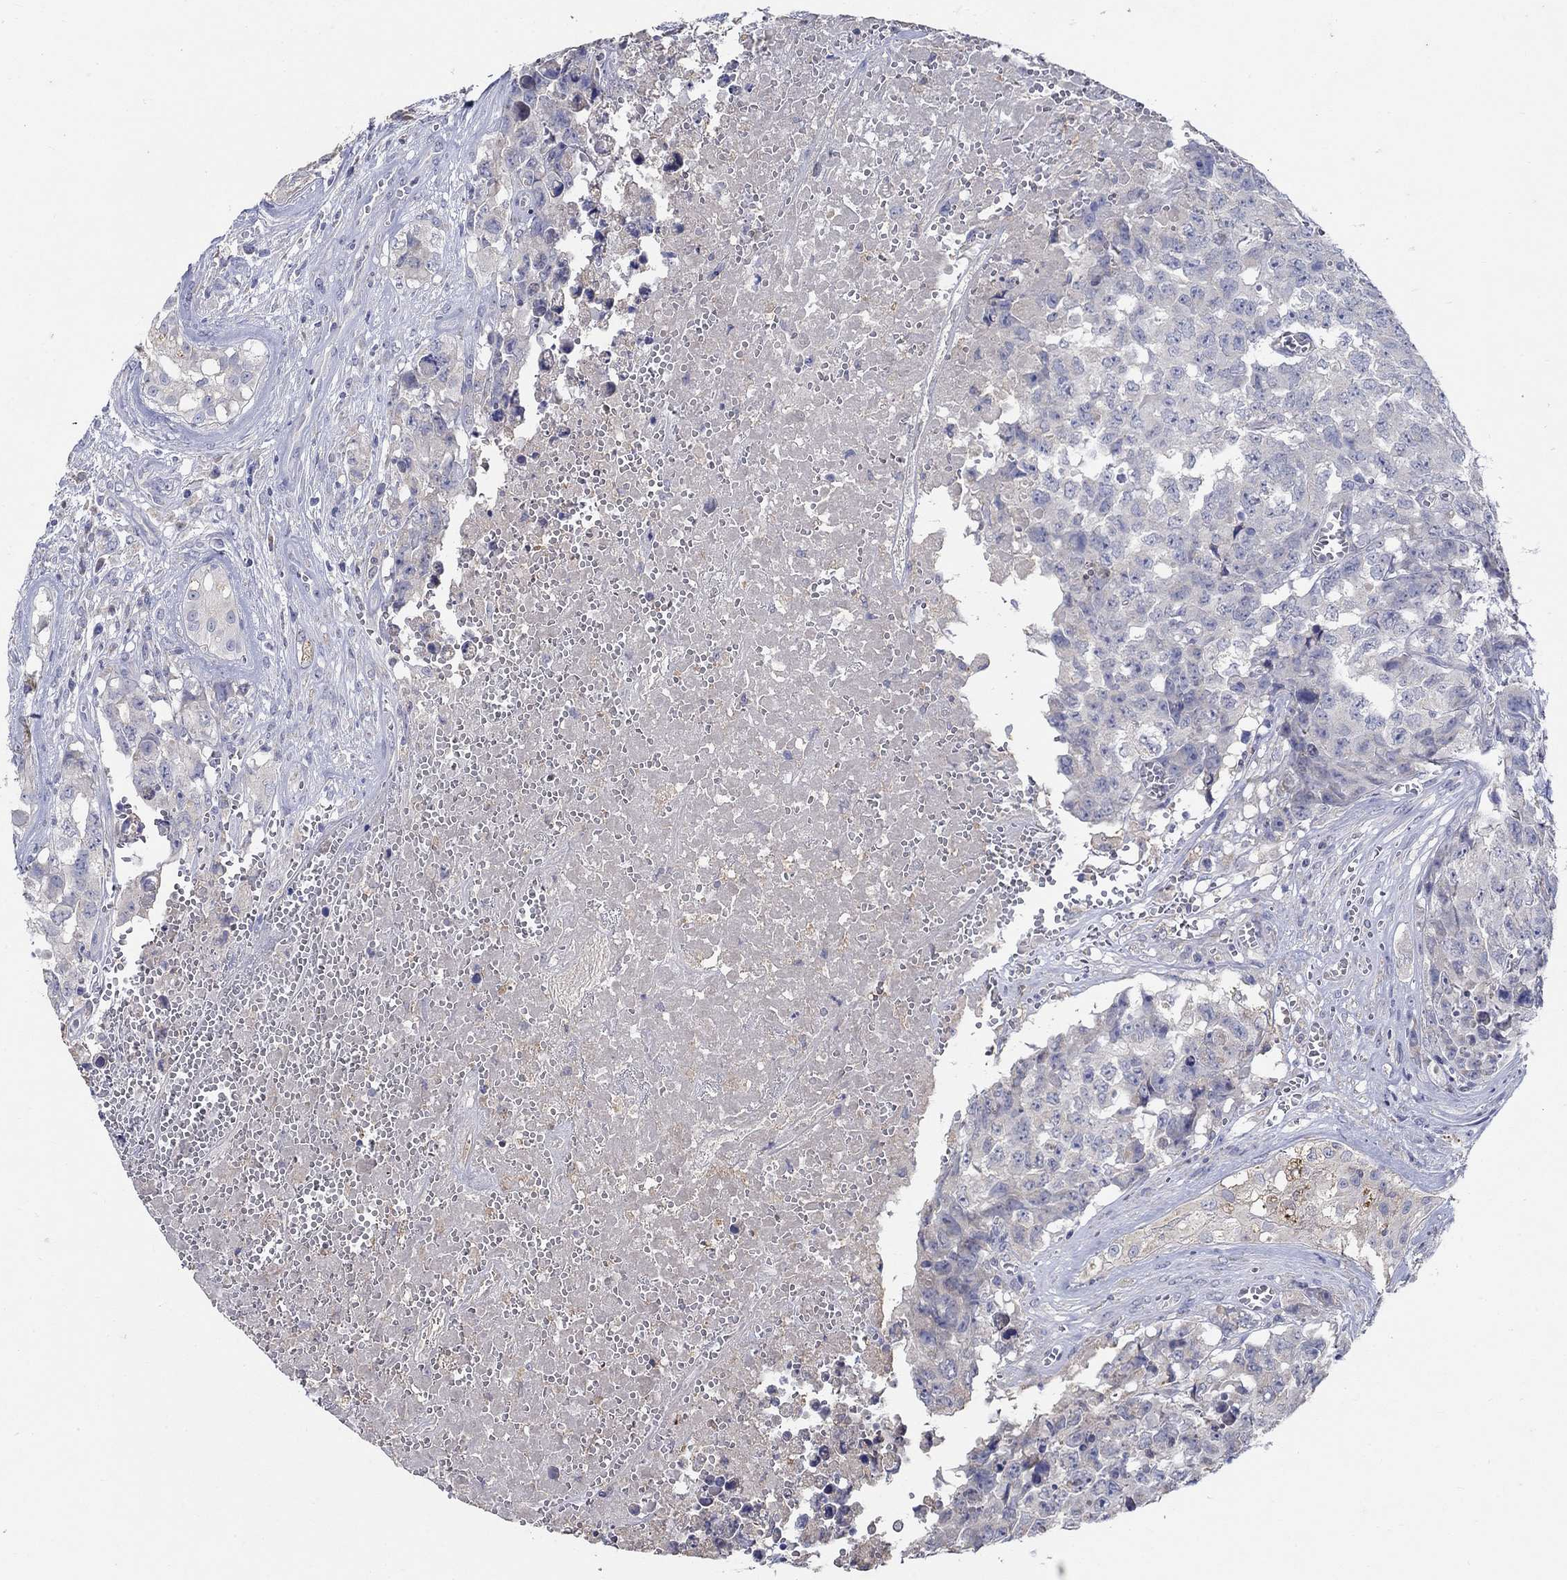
{"staining": {"intensity": "negative", "quantity": "none", "location": "none"}, "tissue": "testis cancer", "cell_type": "Tumor cells", "image_type": "cancer", "snomed": [{"axis": "morphology", "description": "Carcinoma, Embryonal, NOS"}, {"axis": "topography", "description": "Testis"}], "caption": "The image shows no significant expression in tumor cells of testis cancer. (DAB (3,3'-diaminobenzidine) immunohistochemistry (IHC) with hematoxylin counter stain).", "gene": "PROZ", "patient": {"sex": "male", "age": 23}}